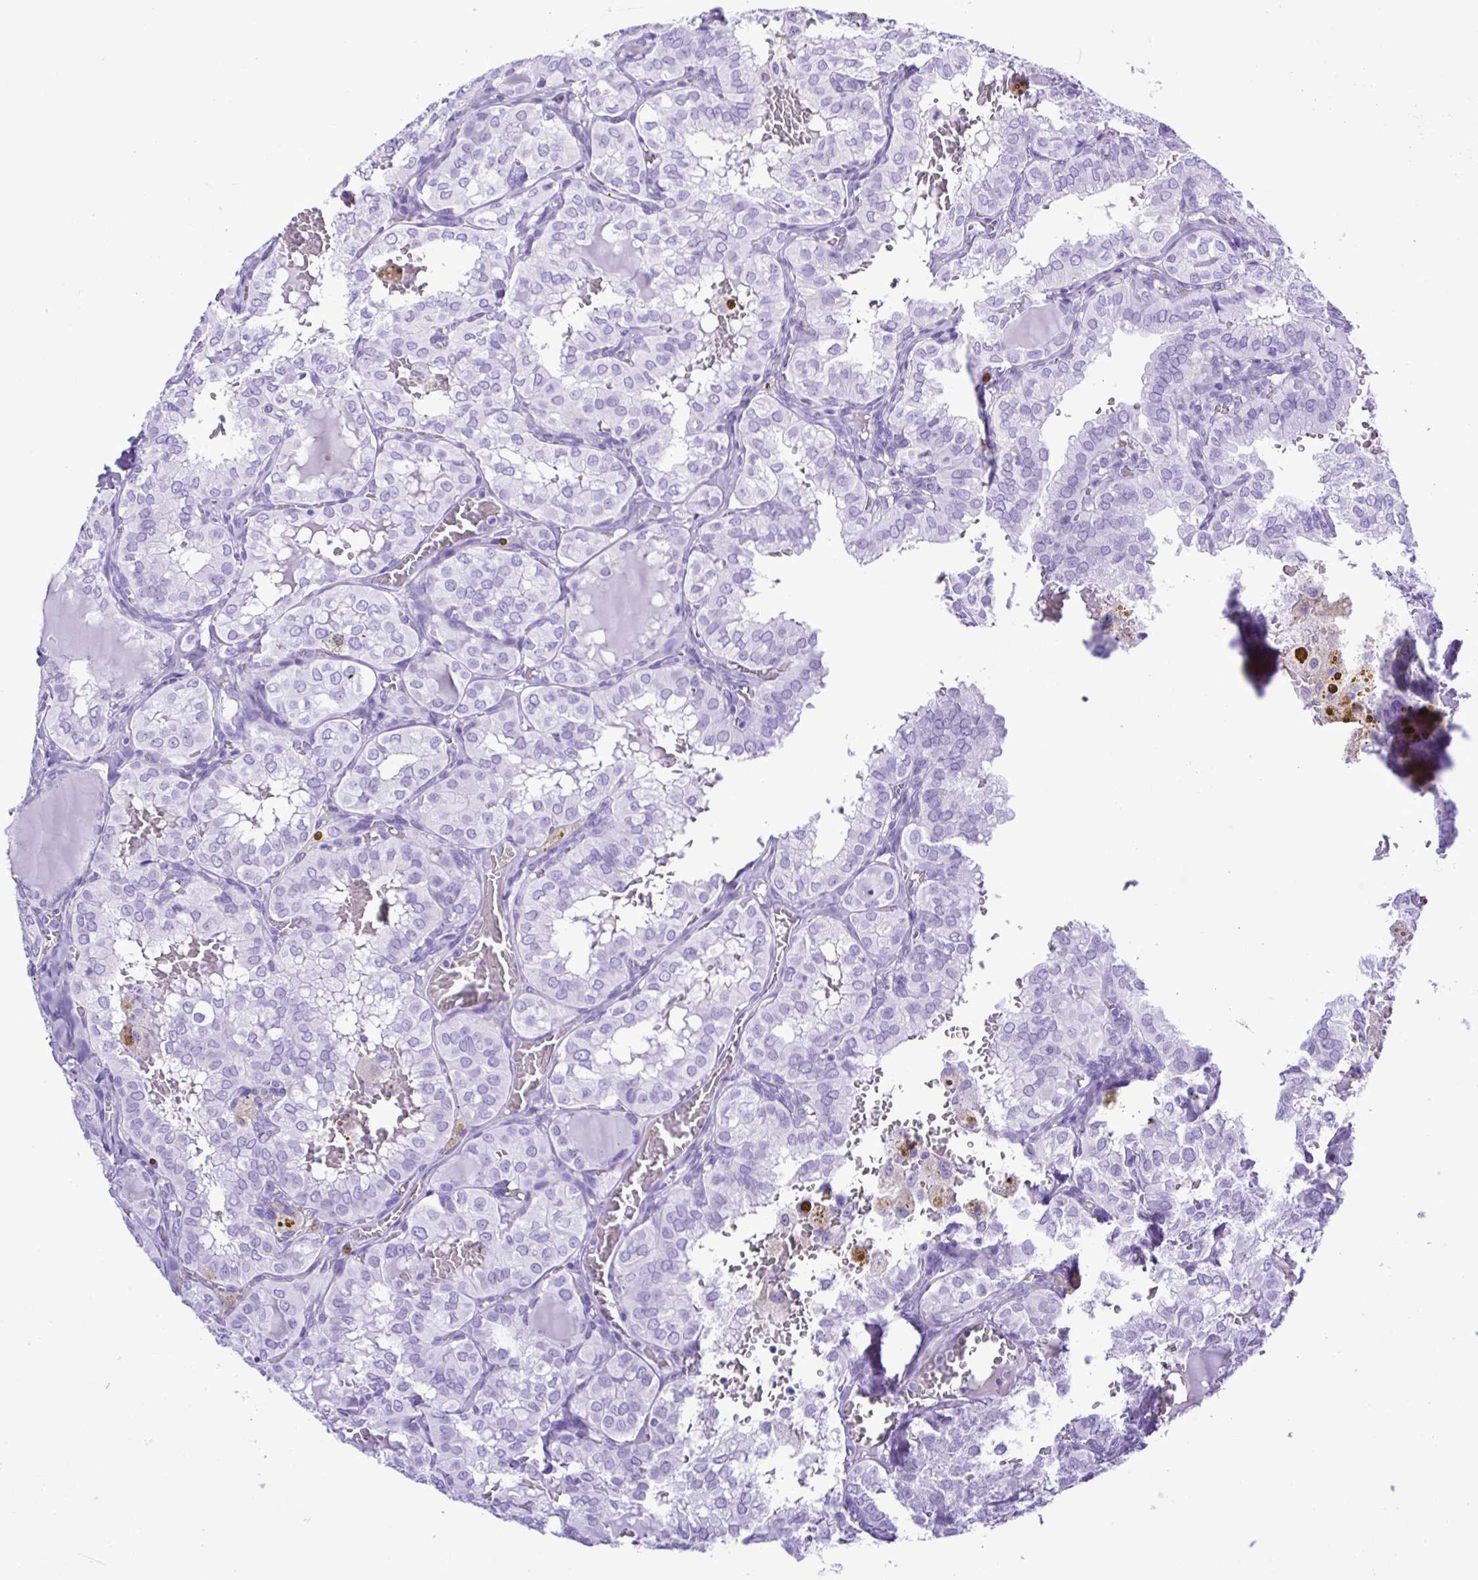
{"staining": {"intensity": "negative", "quantity": "none", "location": "none"}, "tissue": "thyroid cancer", "cell_type": "Tumor cells", "image_type": "cancer", "snomed": [{"axis": "morphology", "description": "Papillary adenocarcinoma, NOS"}, {"axis": "topography", "description": "Thyroid gland"}], "caption": "There is no significant staining in tumor cells of thyroid cancer (papillary adenocarcinoma).", "gene": "SYT1", "patient": {"sex": "male", "age": 20}}